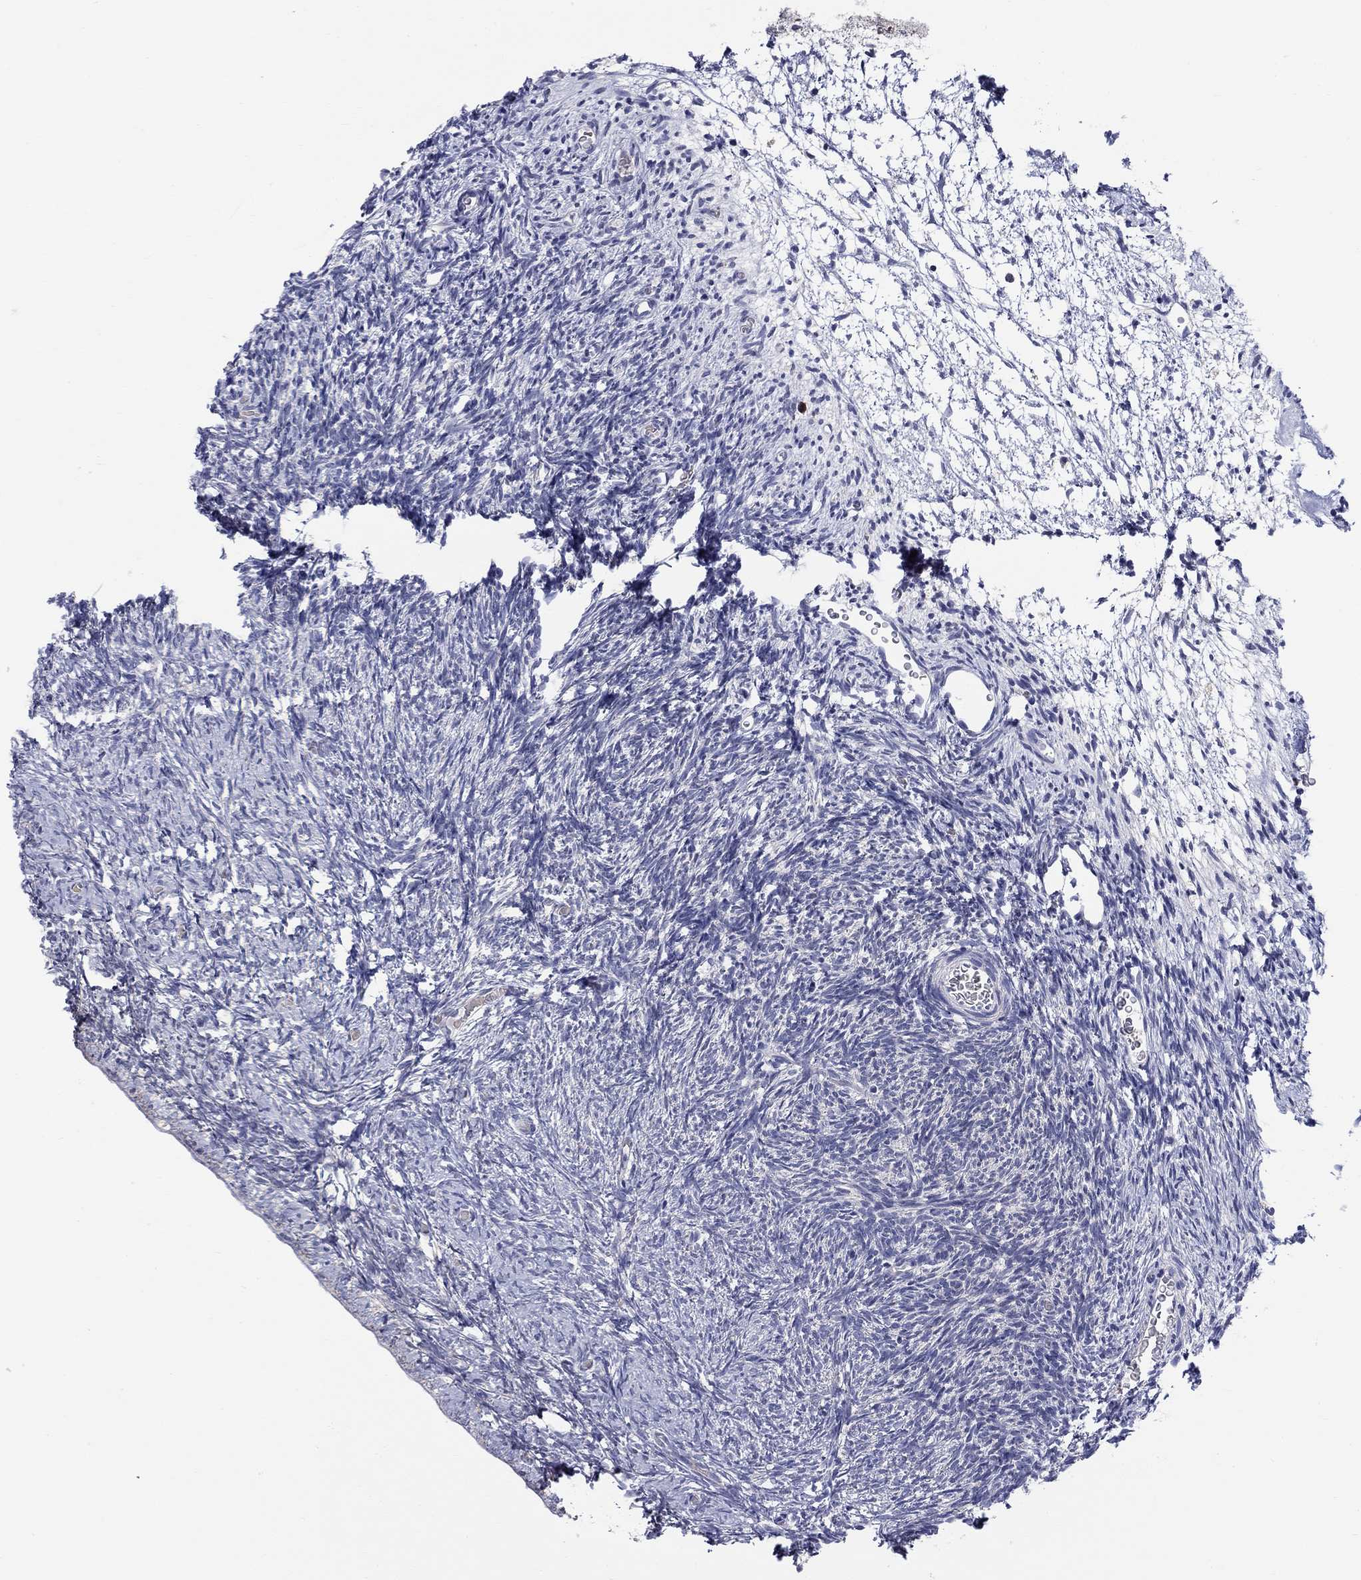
{"staining": {"intensity": "negative", "quantity": "none", "location": "none"}, "tissue": "ovary", "cell_type": "Follicle cells", "image_type": "normal", "snomed": [{"axis": "morphology", "description": "Normal tissue, NOS"}, {"axis": "topography", "description": "Ovary"}], "caption": "Protein analysis of benign ovary shows no significant staining in follicle cells.", "gene": "QRFPR", "patient": {"sex": "female", "age": 39}}